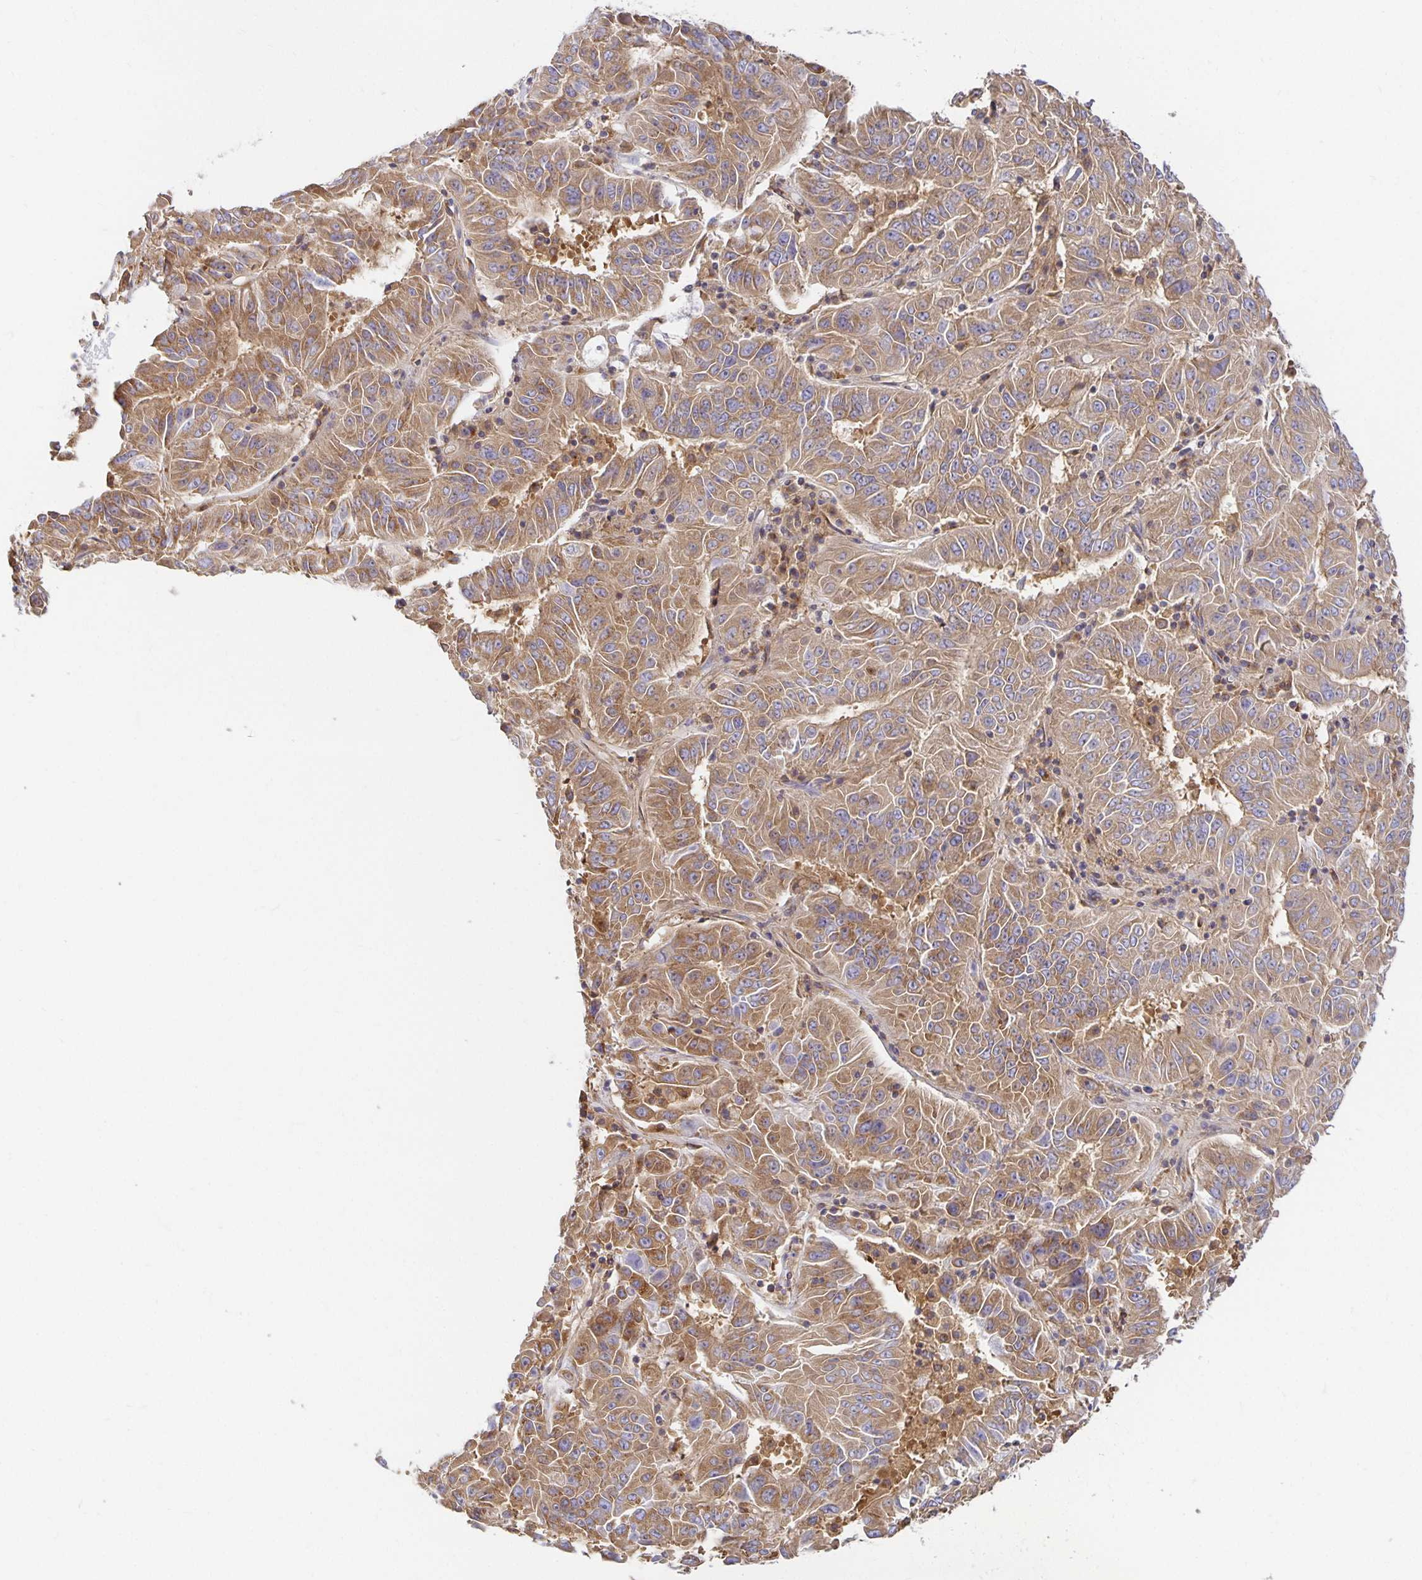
{"staining": {"intensity": "moderate", "quantity": ">75%", "location": "cytoplasmic/membranous"}, "tissue": "pancreatic cancer", "cell_type": "Tumor cells", "image_type": "cancer", "snomed": [{"axis": "morphology", "description": "Adenocarcinoma, NOS"}, {"axis": "topography", "description": "Pancreas"}], "caption": "Adenocarcinoma (pancreatic) was stained to show a protein in brown. There is medium levels of moderate cytoplasmic/membranous positivity in approximately >75% of tumor cells.", "gene": "USO1", "patient": {"sex": "male", "age": 63}}